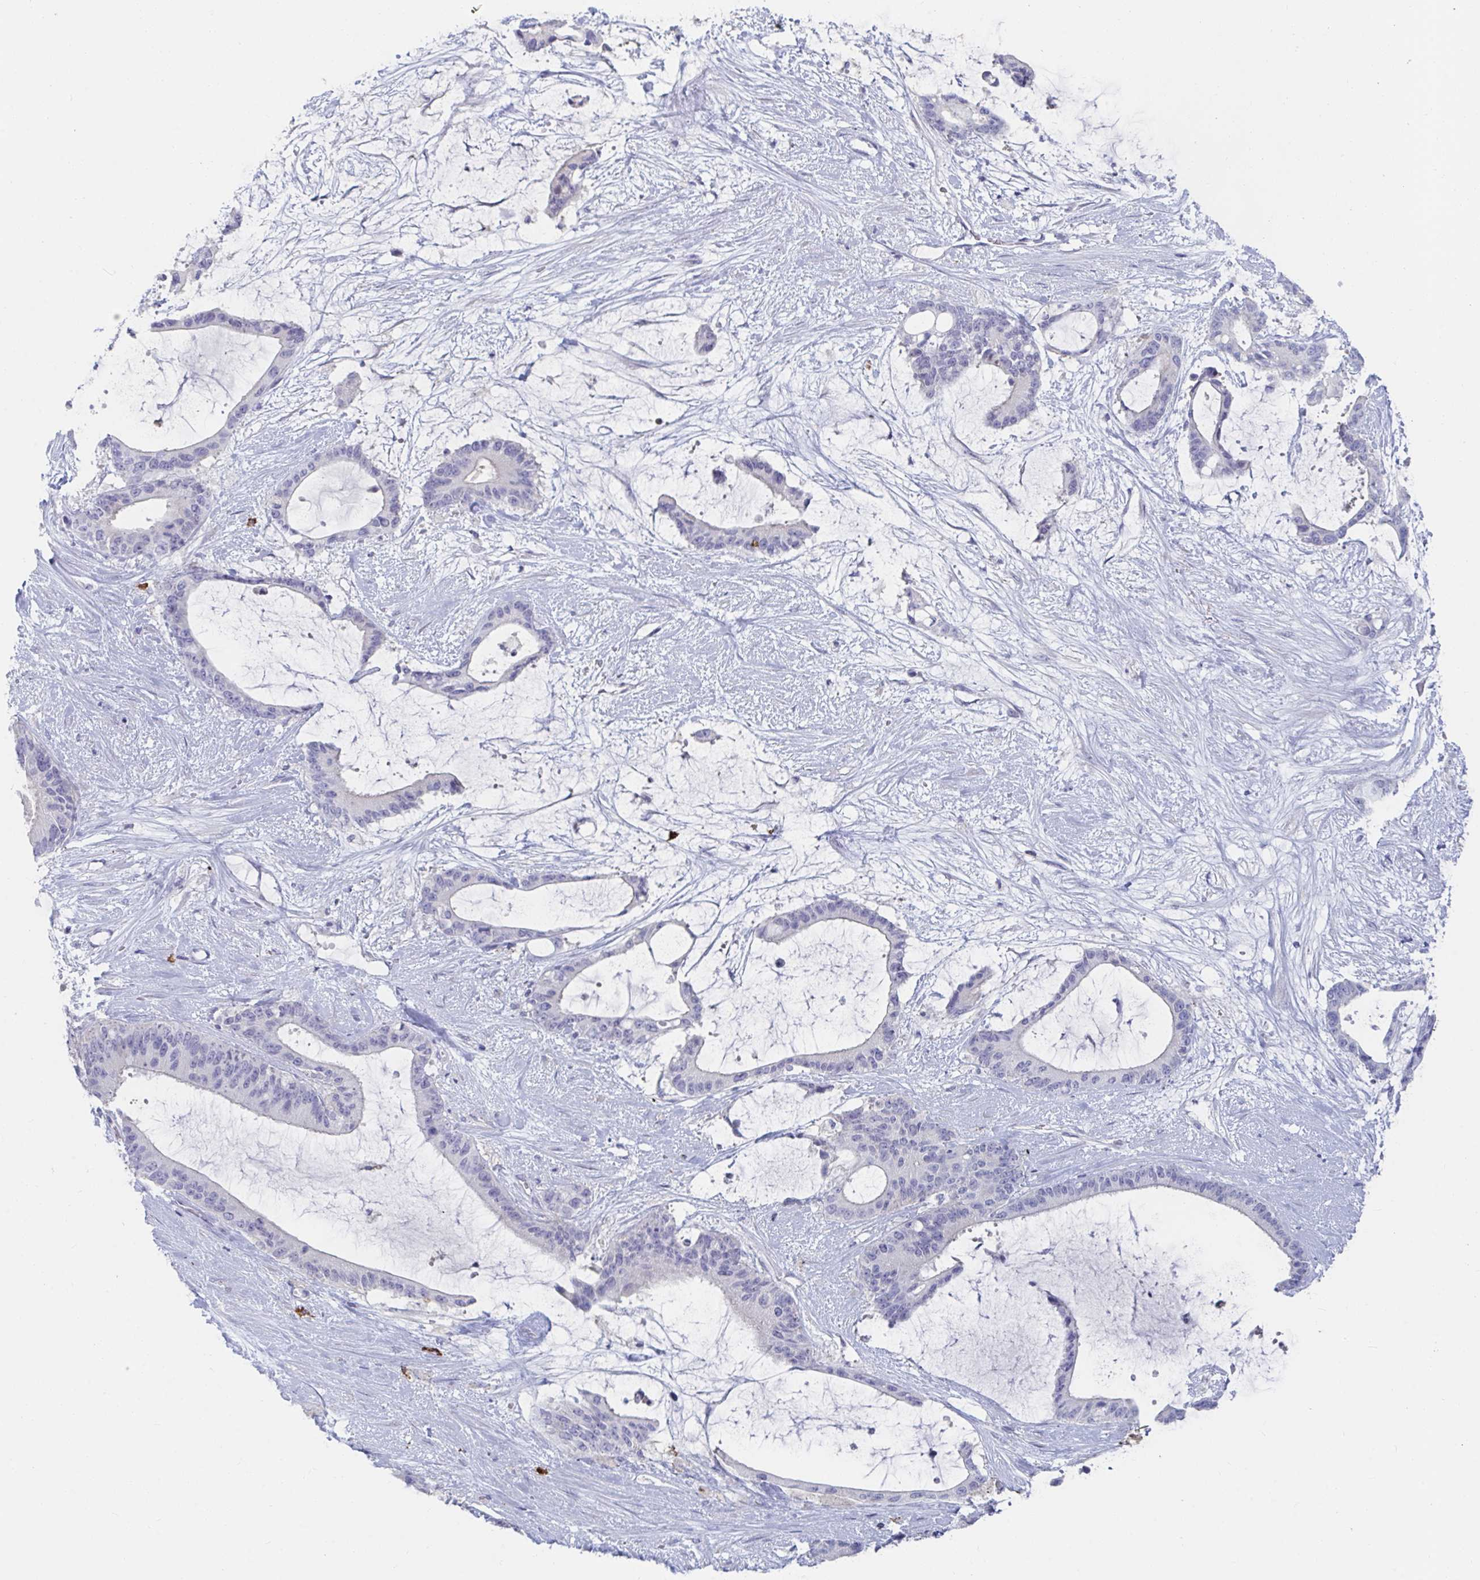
{"staining": {"intensity": "negative", "quantity": "none", "location": "none"}, "tissue": "liver cancer", "cell_type": "Tumor cells", "image_type": "cancer", "snomed": [{"axis": "morphology", "description": "Normal tissue, NOS"}, {"axis": "morphology", "description": "Cholangiocarcinoma"}, {"axis": "topography", "description": "Liver"}, {"axis": "topography", "description": "Peripheral nerve tissue"}], "caption": "Image shows no significant protein staining in tumor cells of liver cancer.", "gene": "KCNK5", "patient": {"sex": "female", "age": 73}}